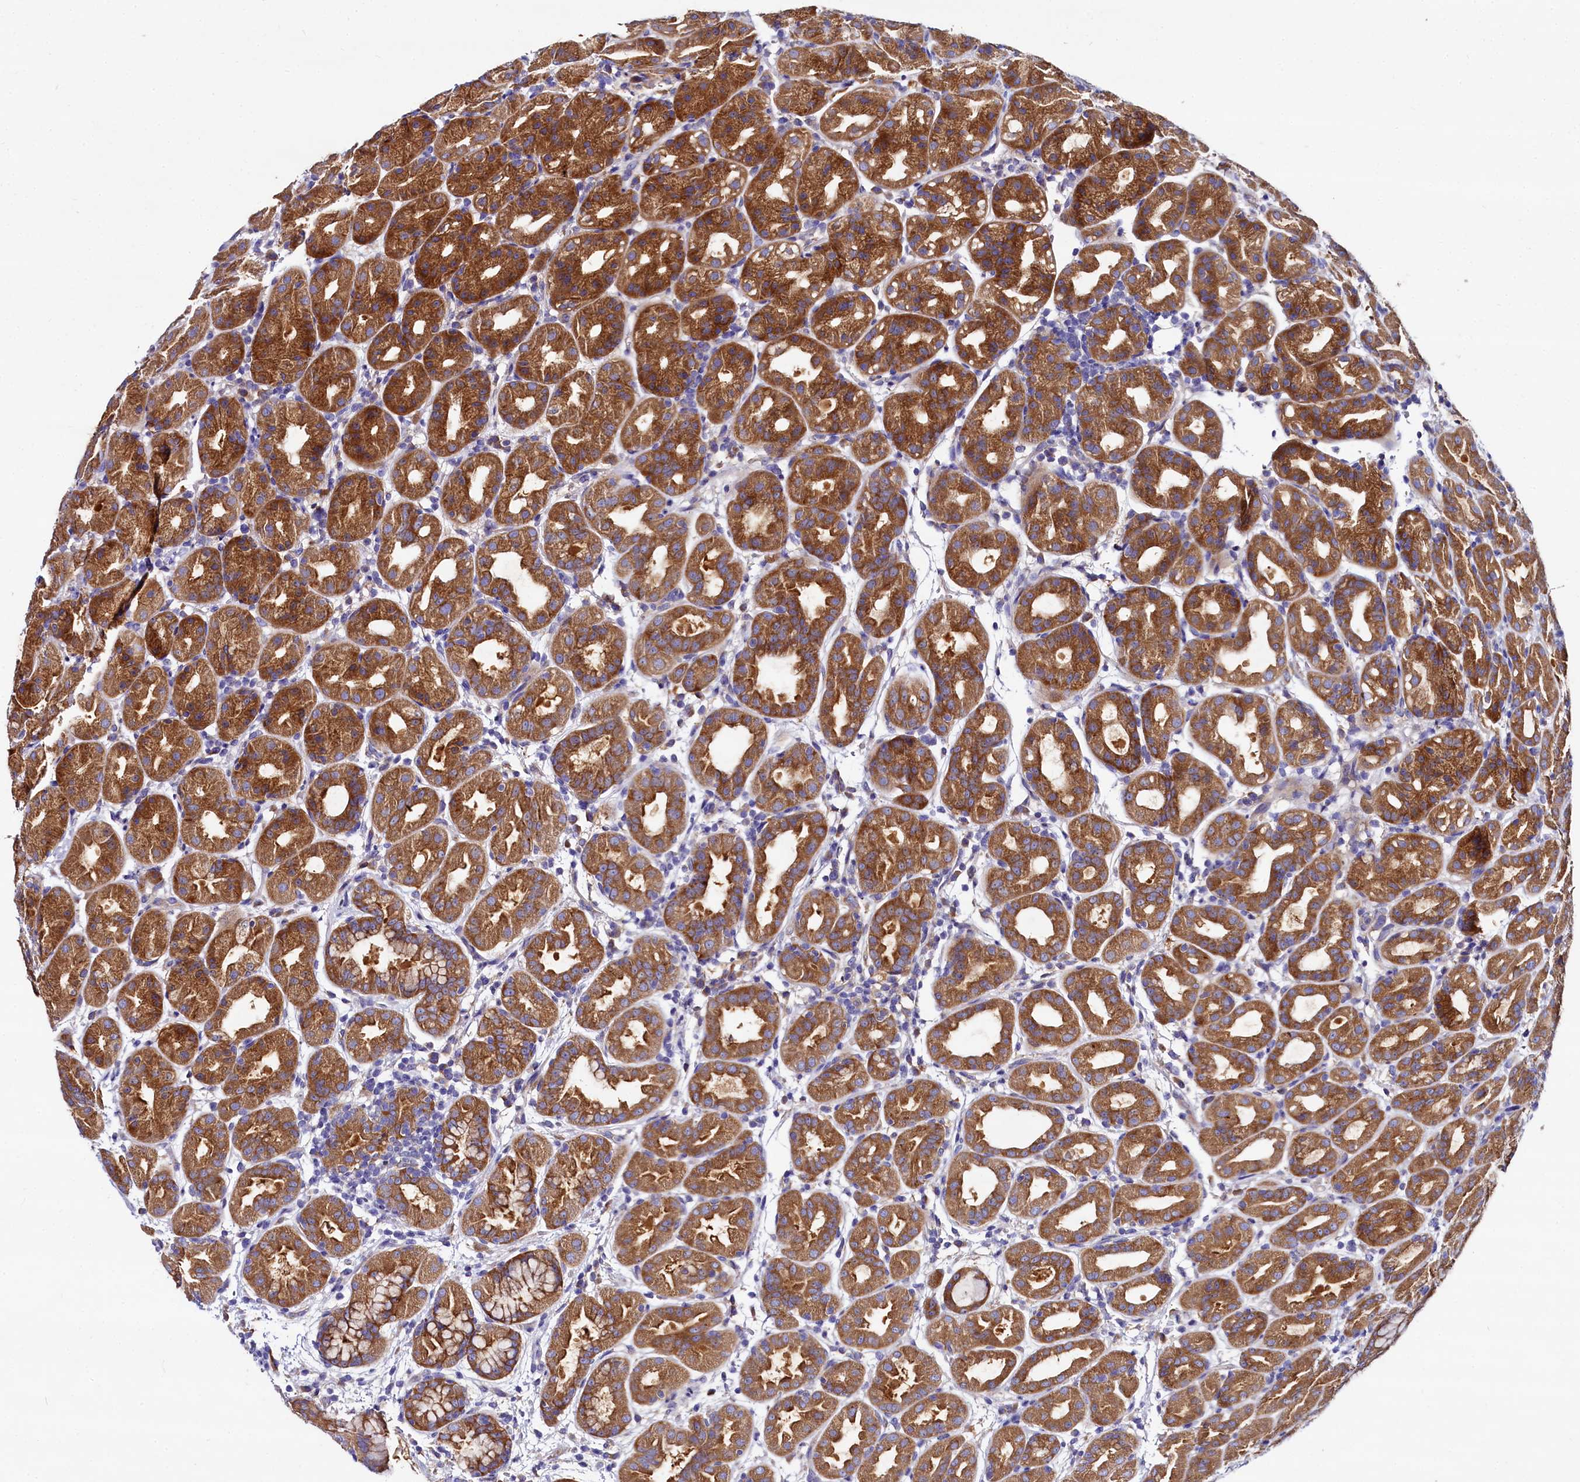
{"staining": {"intensity": "strong", "quantity": ">75%", "location": "cytoplasmic/membranous"}, "tissue": "stomach", "cell_type": "Glandular cells", "image_type": "normal", "snomed": [{"axis": "morphology", "description": "Normal tissue, NOS"}, {"axis": "topography", "description": "Stomach"}], "caption": "A histopathology image of stomach stained for a protein reveals strong cytoplasmic/membranous brown staining in glandular cells. The staining is performed using DAB (3,3'-diaminobenzidine) brown chromogen to label protein expression. The nuclei are counter-stained blue using hematoxylin.", "gene": "QARS1", "patient": {"sex": "female", "age": 79}}